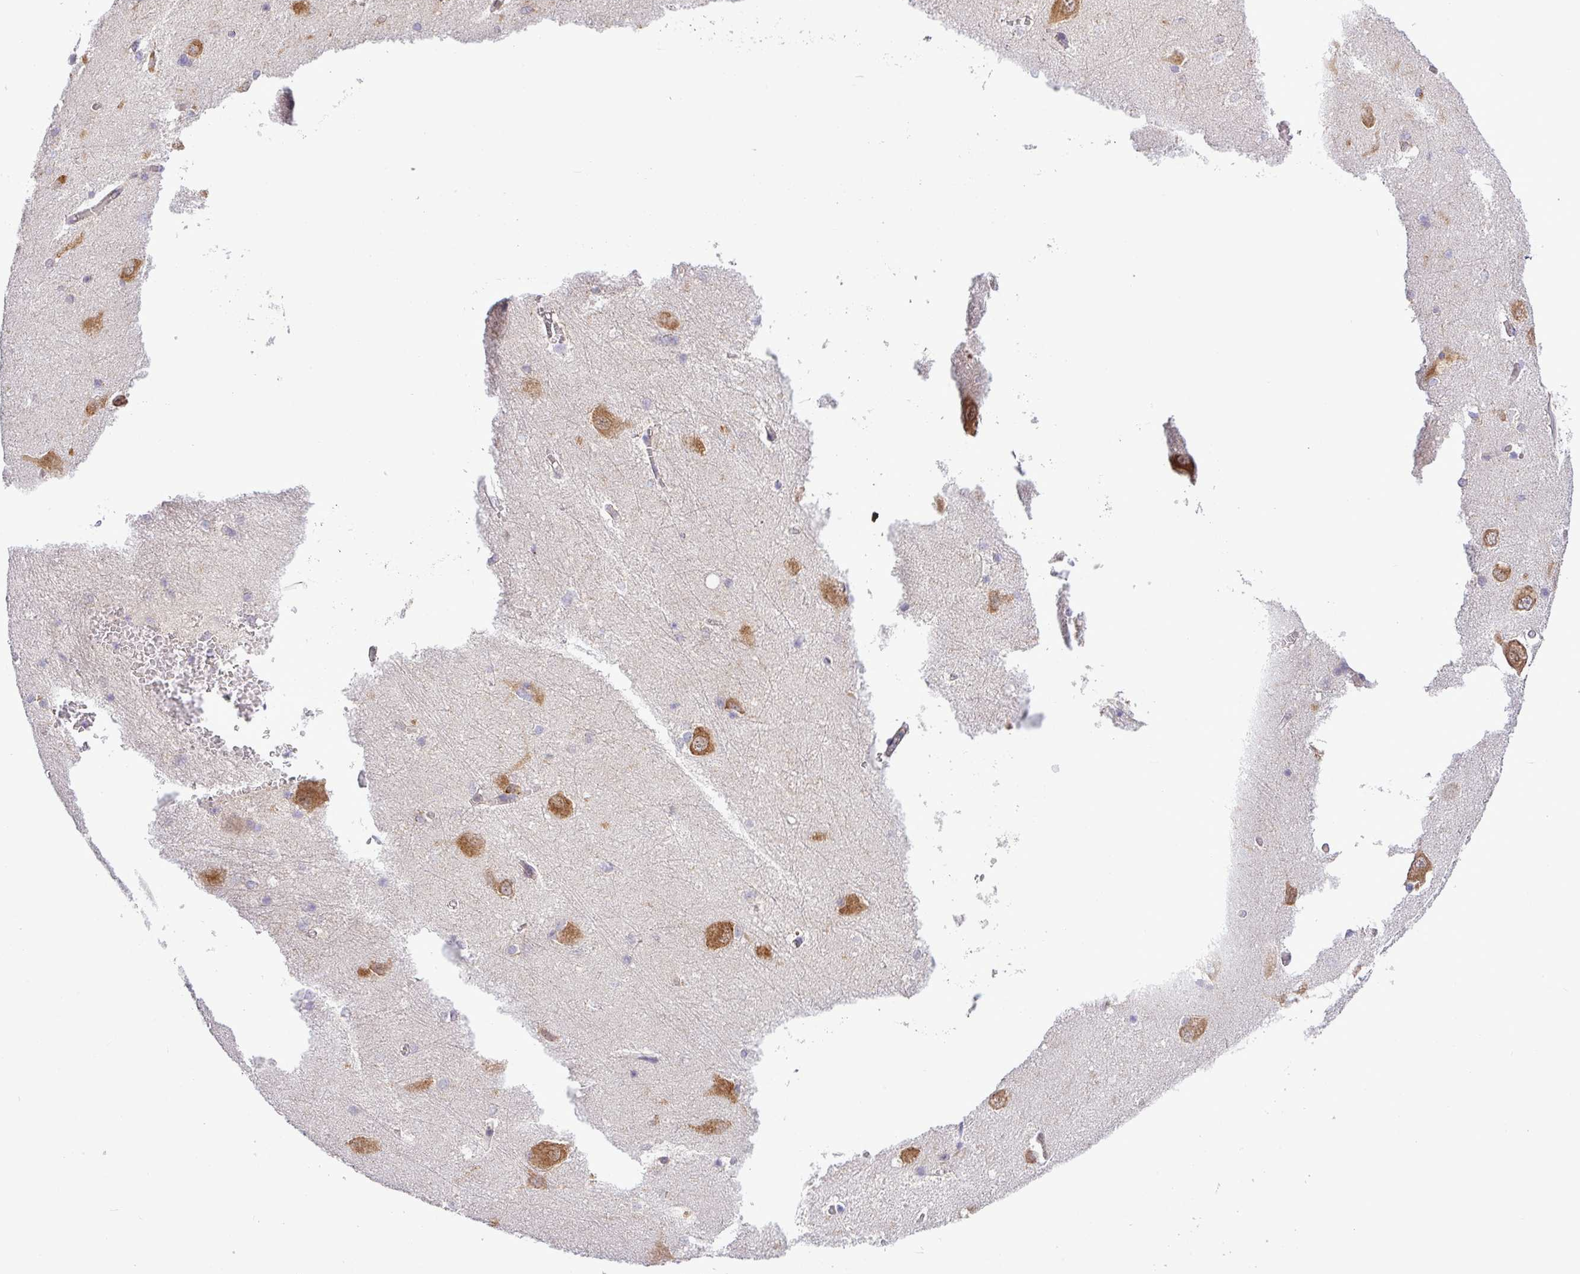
{"staining": {"intensity": "moderate", "quantity": "25%-75%", "location": "cytoplasmic/membranous,nuclear"}, "tissue": "hippocampus", "cell_type": "Glial cells", "image_type": "normal", "snomed": [{"axis": "morphology", "description": "Normal tissue, NOS"}, {"axis": "topography", "description": "Hippocampus"}], "caption": "DAB (3,3'-diaminobenzidine) immunohistochemical staining of normal human hippocampus exhibits moderate cytoplasmic/membranous,nuclear protein expression in about 25%-75% of glial cells.", "gene": "FAM222B", "patient": {"sex": "female", "age": 64}}